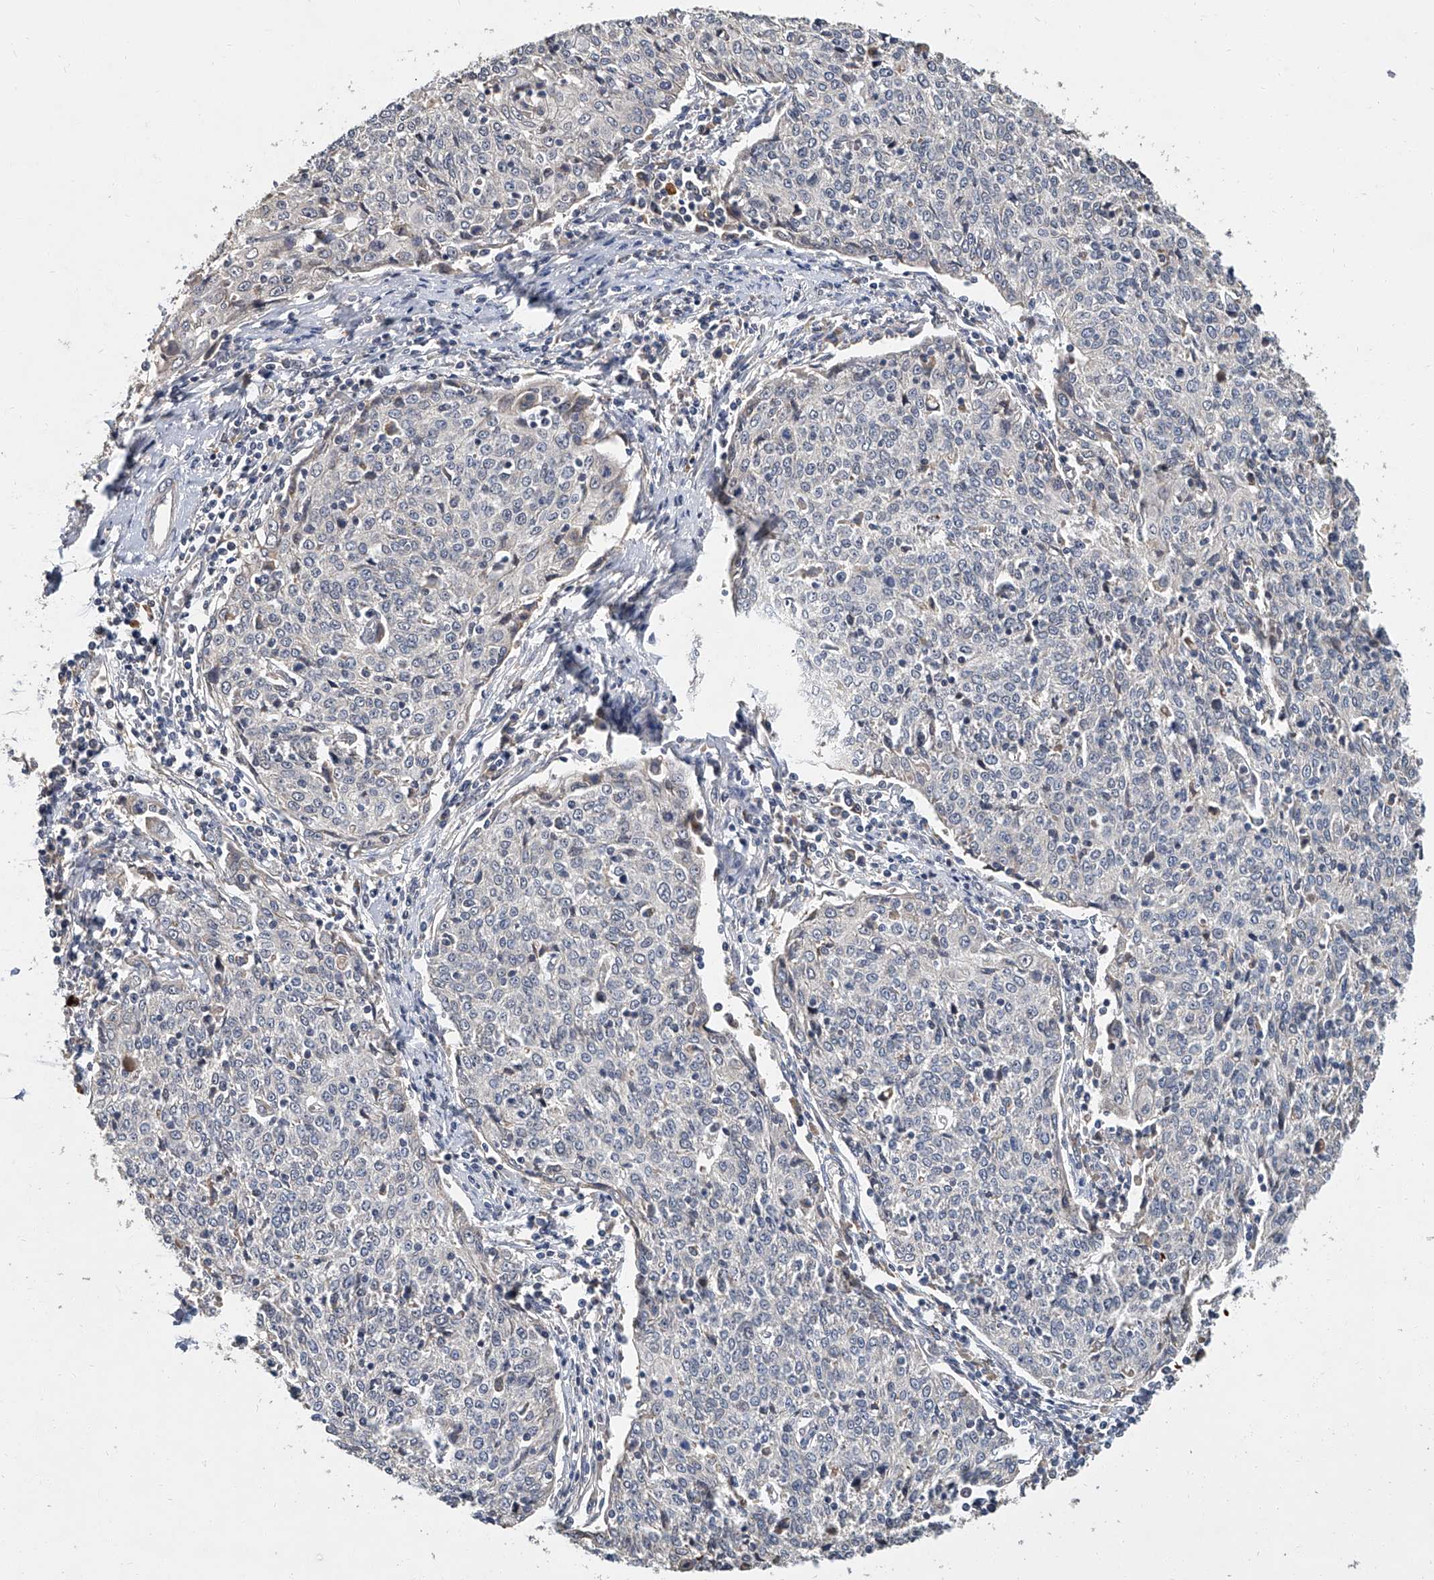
{"staining": {"intensity": "negative", "quantity": "none", "location": "none"}, "tissue": "cervical cancer", "cell_type": "Tumor cells", "image_type": "cancer", "snomed": [{"axis": "morphology", "description": "Squamous cell carcinoma, NOS"}, {"axis": "topography", "description": "Cervix"}], "caption": "This is an immunohistochemistry photomicrograph of human cervical cancer (squamous cell carcinoma). There is no staining in tumor cells.", "gene": "JAG2", "patient": {"sex": "female", "age": 48}}